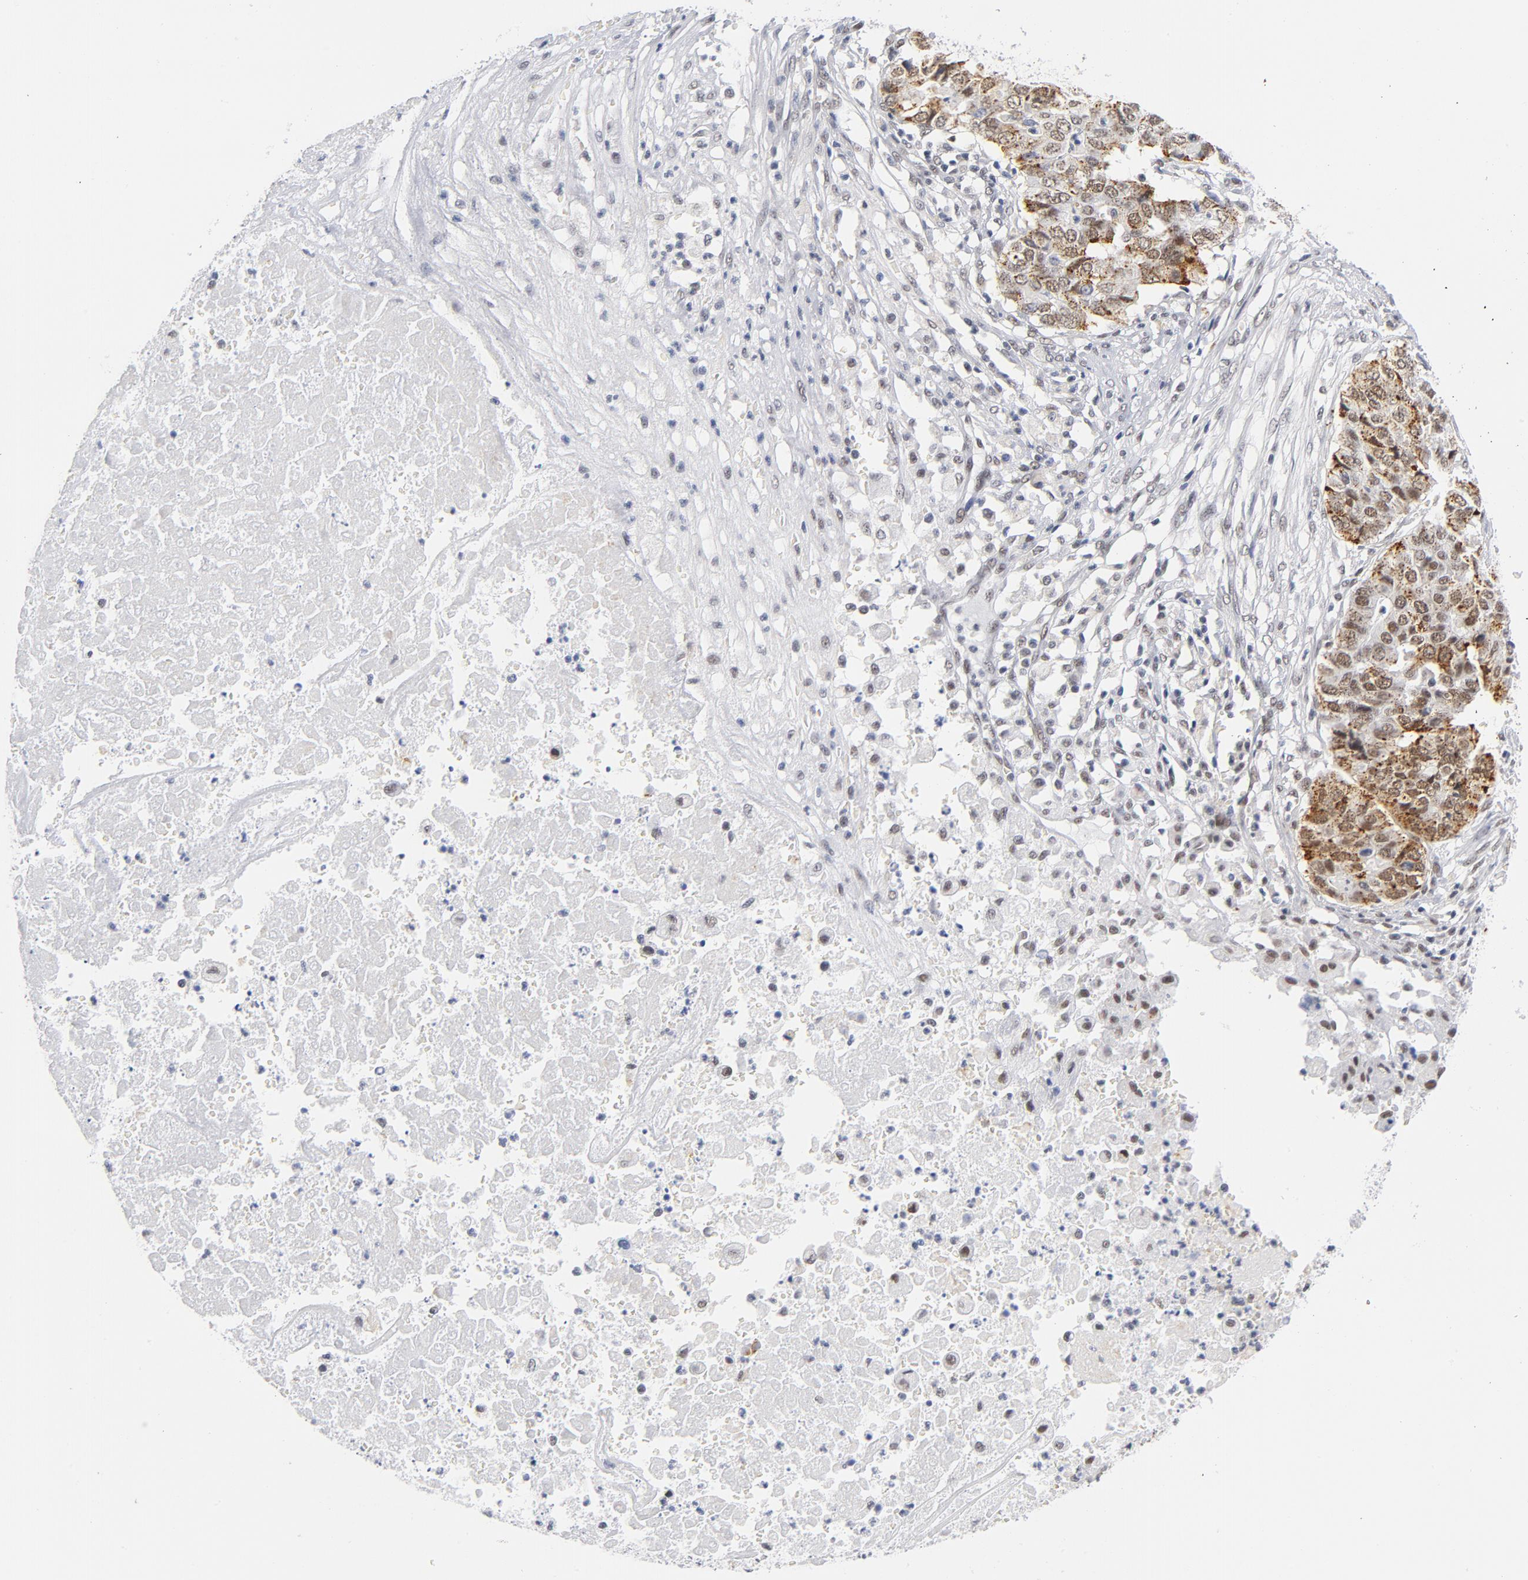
{"staining": {"intensity": "moderate", "quantity": "25%-75%", "location": "cytoplasmic/membranous,nuclear"}, "tissue": "pancreatic cancer", "cell_type": "Tumor cells", "image_type": "cancer", "snomed": [{"axis": "morphology", "description": "Adenocarcinoma, NOS"}, {"axis": "topography", "description": "Pancreas"}], "caption": "This histopathology image shows IHC staining of pancreatic adenocarcinoma, with medium moderate cytoplasmic/membranous and nuclear positivity in about 25%-75% of tumor cells.", "gene": "BAP1", "patient": {"sex": "male", "age": 50}}